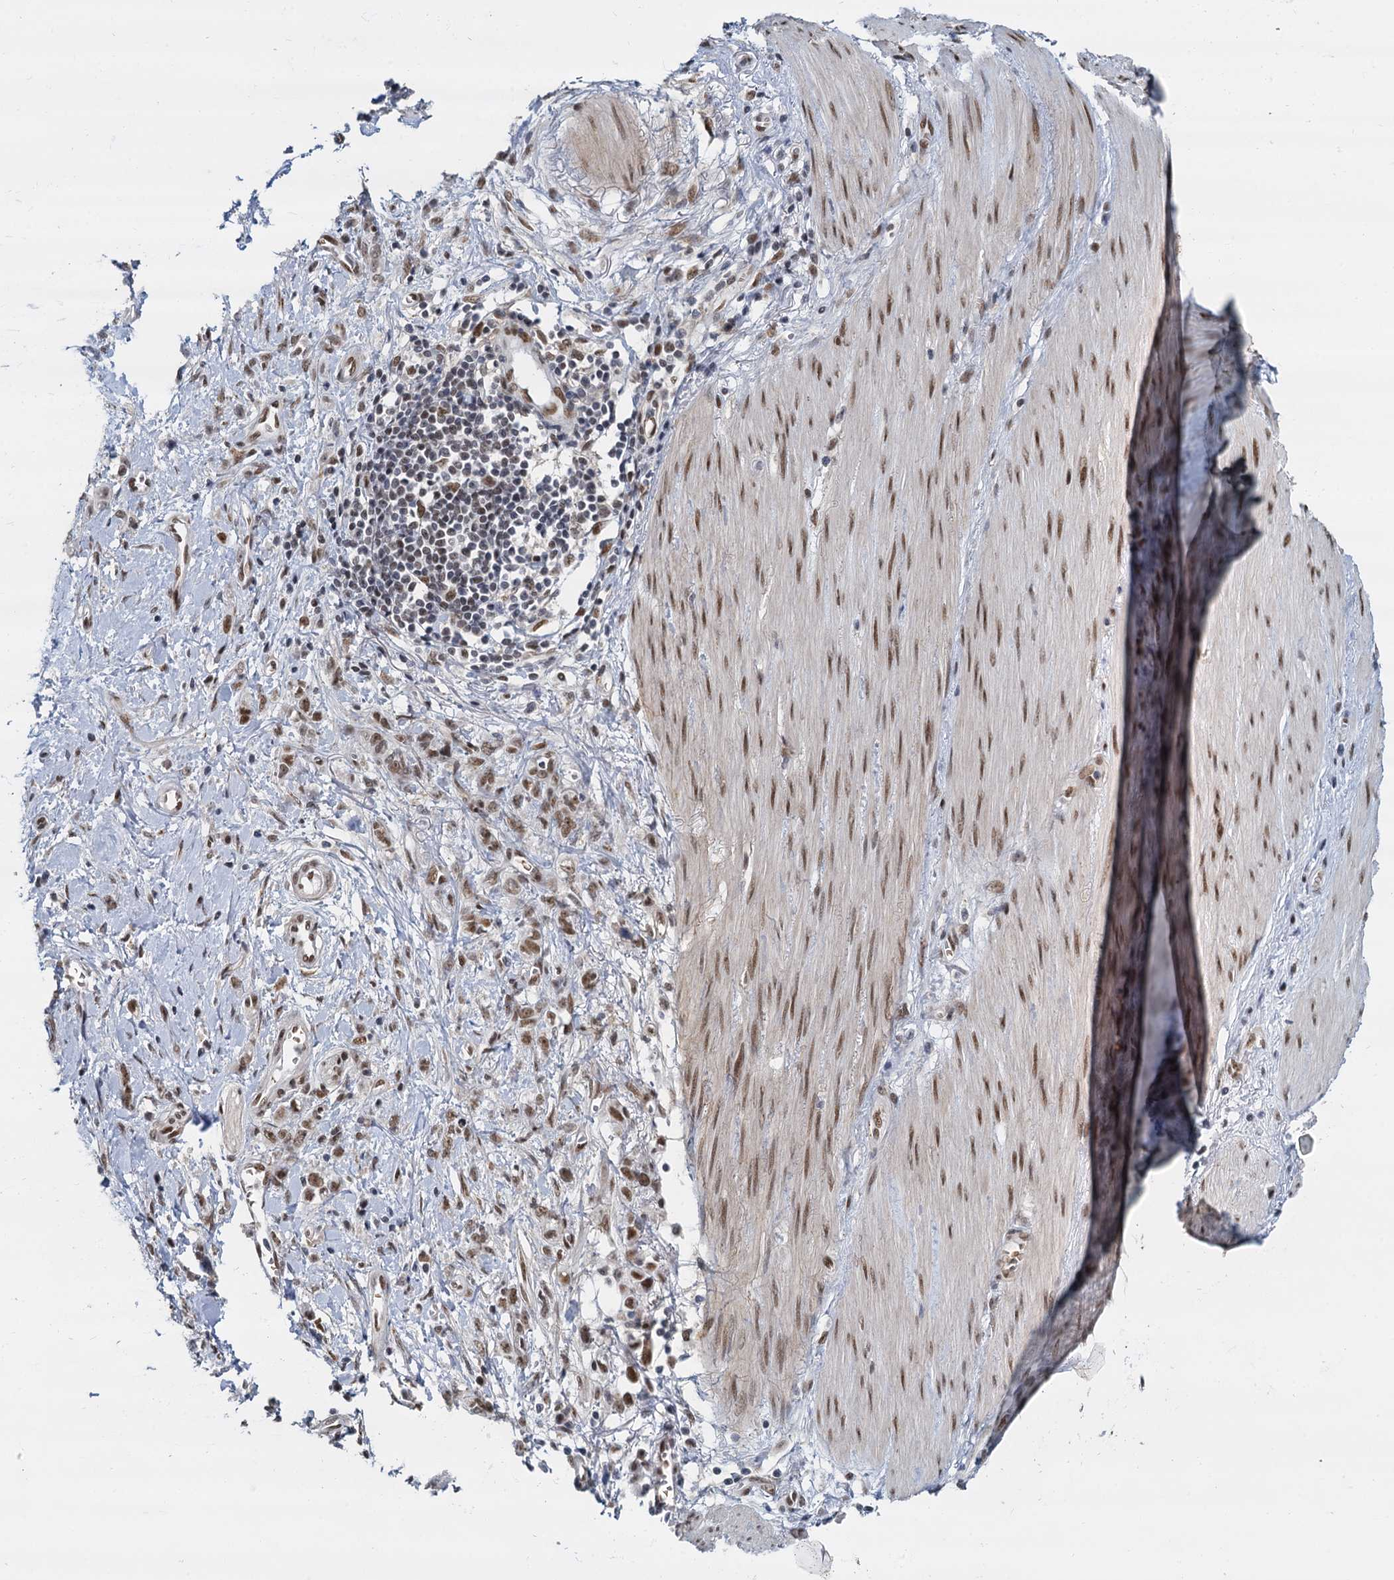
{"staining": {"intensity": "moderate", "quantity": ">75%", "location": "nuclear"}, "tissue": "stomach cancer", "cell_type": "Tumor cells", "image_type": "cancer", "snomed": [{"axis": "morphology", "description": "Adenocarcinoma, NOS"}, {"axis": "topography", "description": "Stomach"}], "caption": "The image demonstrates a brown stain indicating the presence of a protein in the nuclear of tumor cells in stomach cancer.", "gene": "RPRD1A", "patient": {"sex": "female", "age": 76}}